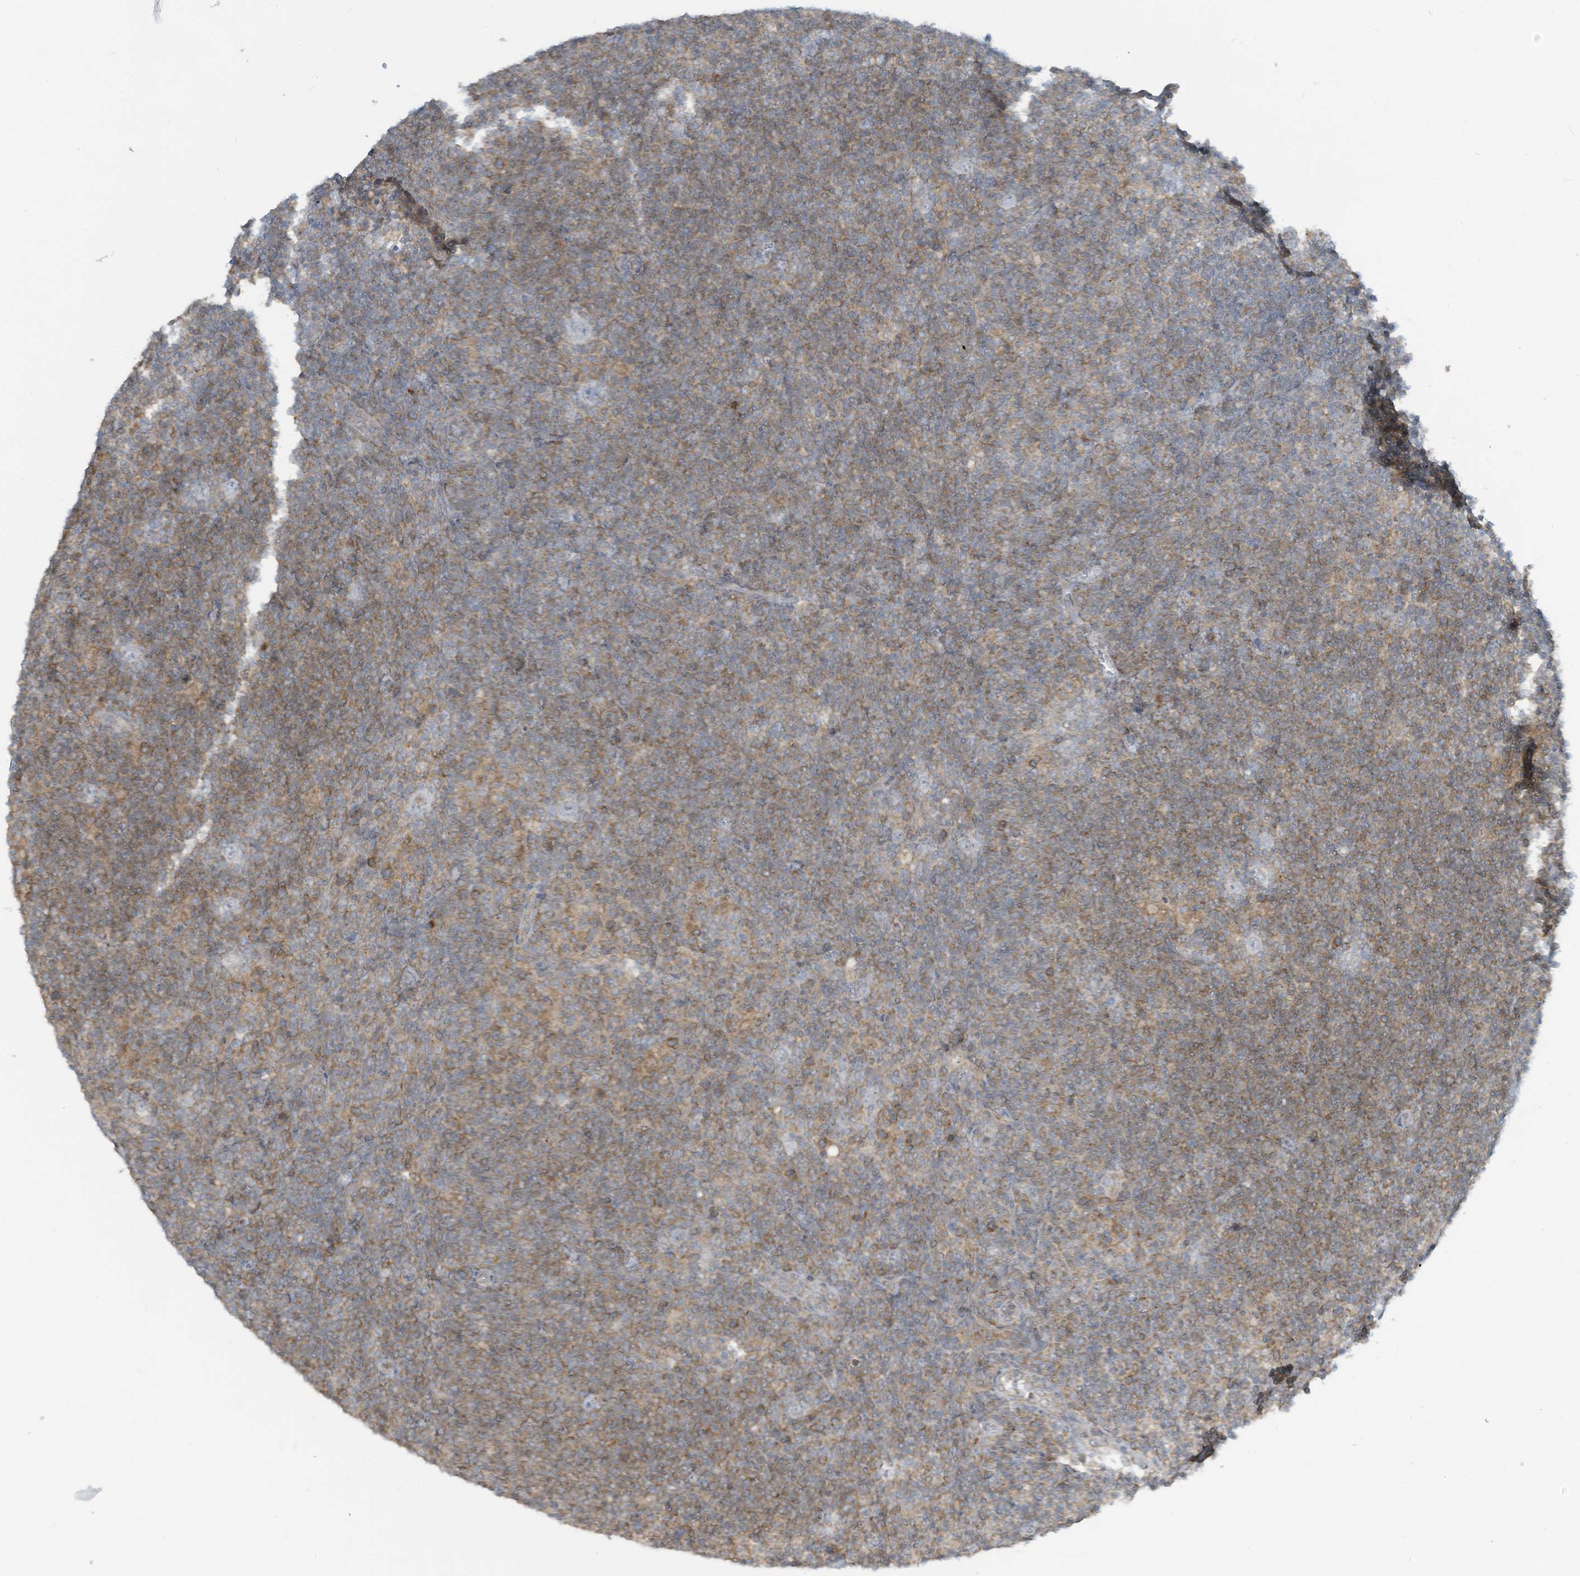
{"staining": {"intensity": "negative", "quantity": "none", "location": "none"}, "tissue": "lymphoma", "cell_type": "Tumor cells", "image_type": "cancer", "snomed": [{"axis": "morphology", "description": "Hodgkin's disease, NOS"}, {"axis": "topography", "description": "Lymph node"}], "caption": "This micrograph is of lymphoma stained with IHC to label a protein in brown with the nuclei are counter-stained blue. There is no positivity in tumor cells.", "gene": "PARVG", "patient": {"sex": "female", "age": 57}}